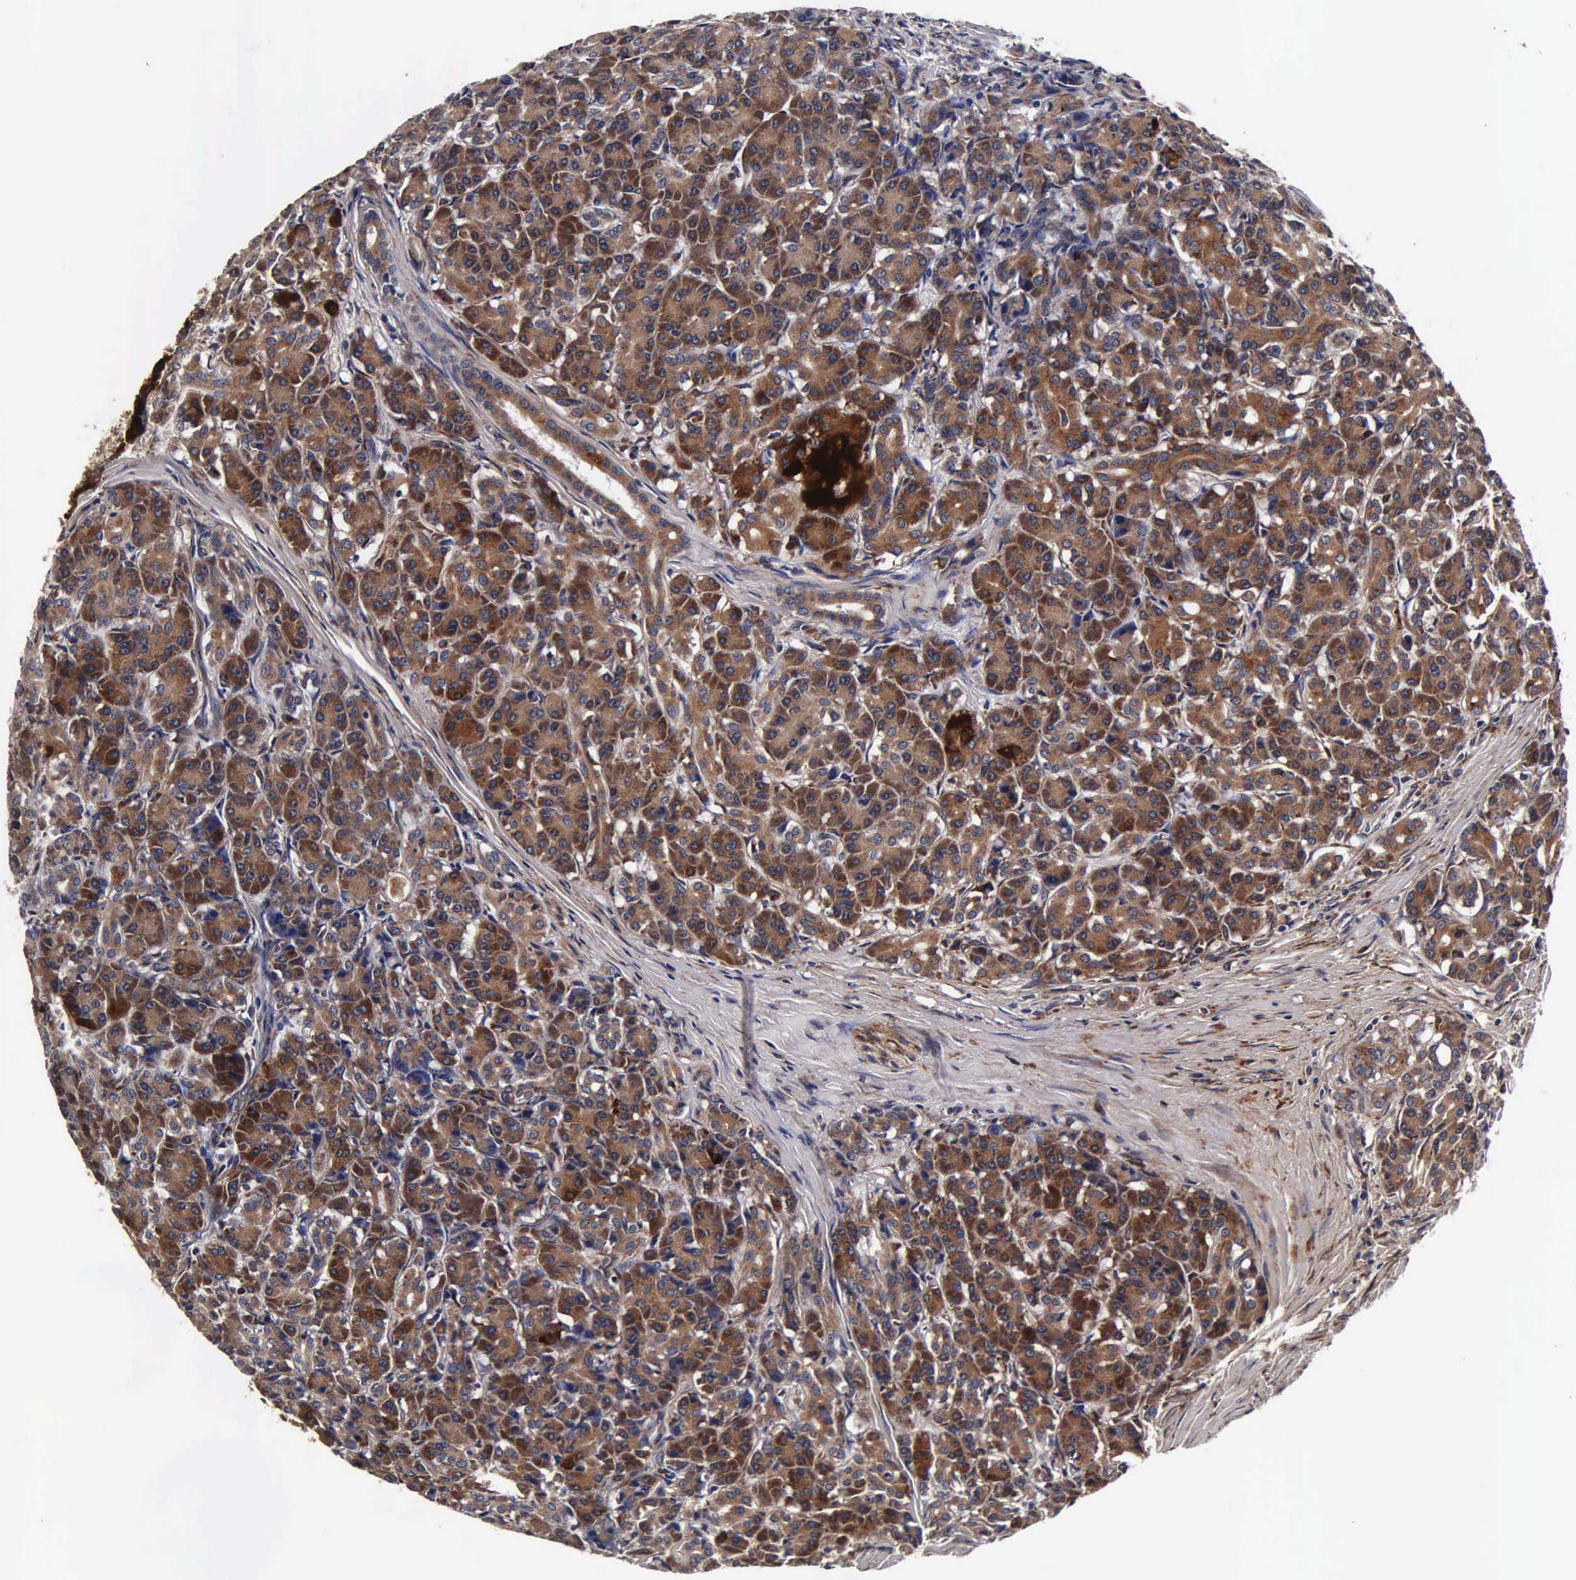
{"staining": {"intensity": "moderate", "quantity": ">75%", "location": "cytoplasmic/membranous"}, "tissue": "pancreas", "cell_type": "Exocrine glandular cells", "image_type": "normal", "snomed": [{"axis": "morphology", "description": "Normal tissue, NOS"}, {"axis": "topography", "description": "Lymph node"}, {"axis": "topography", "description": "Pancreas"}], "caption": "Unremarkable pancreas demonstrates moderate cytoplasmic/membranous positivity in approximately >75% of exocrine glandular cells, visualized by immunohistochemistry. The staining was performed using DAB to visualize the protein expression in brown, while the nuclei were stained in blue with hematoxylin (Magnification: 20x).", "gene": "CST3", "patient": {"sex": "male", "age": 59}}